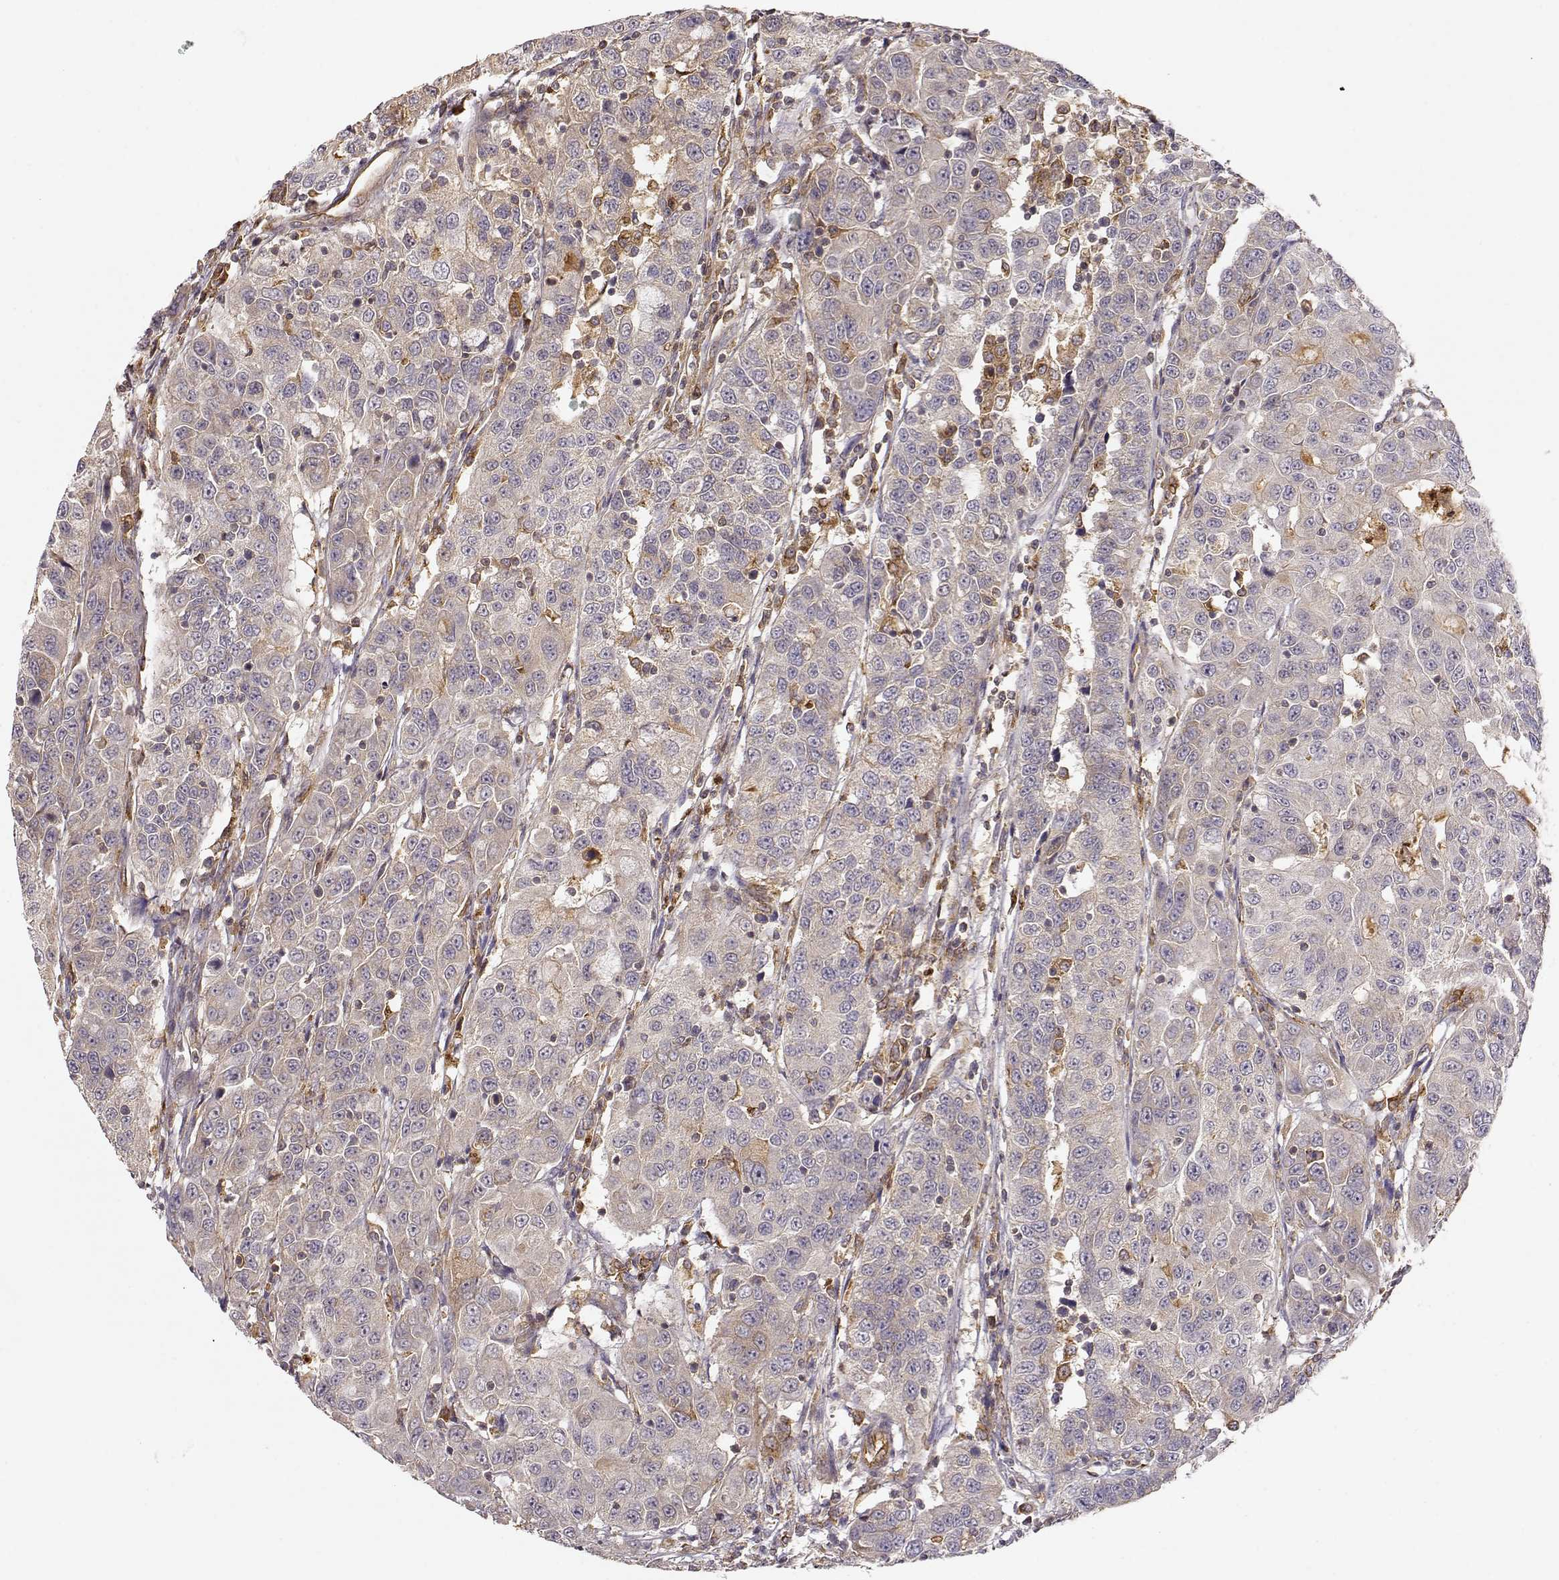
{"staining": {"intensity": "weak", "quantity": ">75%", "location": "cytoplasmic/membranous"}, "tissue": "urothelial cancer", "cell_type": "Tumor cells", "image_type": "cancer", "snomed": [{"axis": "morphology", "description": "Urothelial carcinoma, NOS"}, {"axis": "morphology", "description": "Urothelial carcinoma, High grade"}, {"axis": "topography", "description": "Urinary bladder"}], "caption": "DAB immunohistochemical staining of human urothelial cancer shows weak cytoplasmic/membranous protein staining in about >75% of tumor cells. Nuclei are stained in blue.", "gene": "ARHGEF2", "patient": {"sex": "female", "age": 73}}